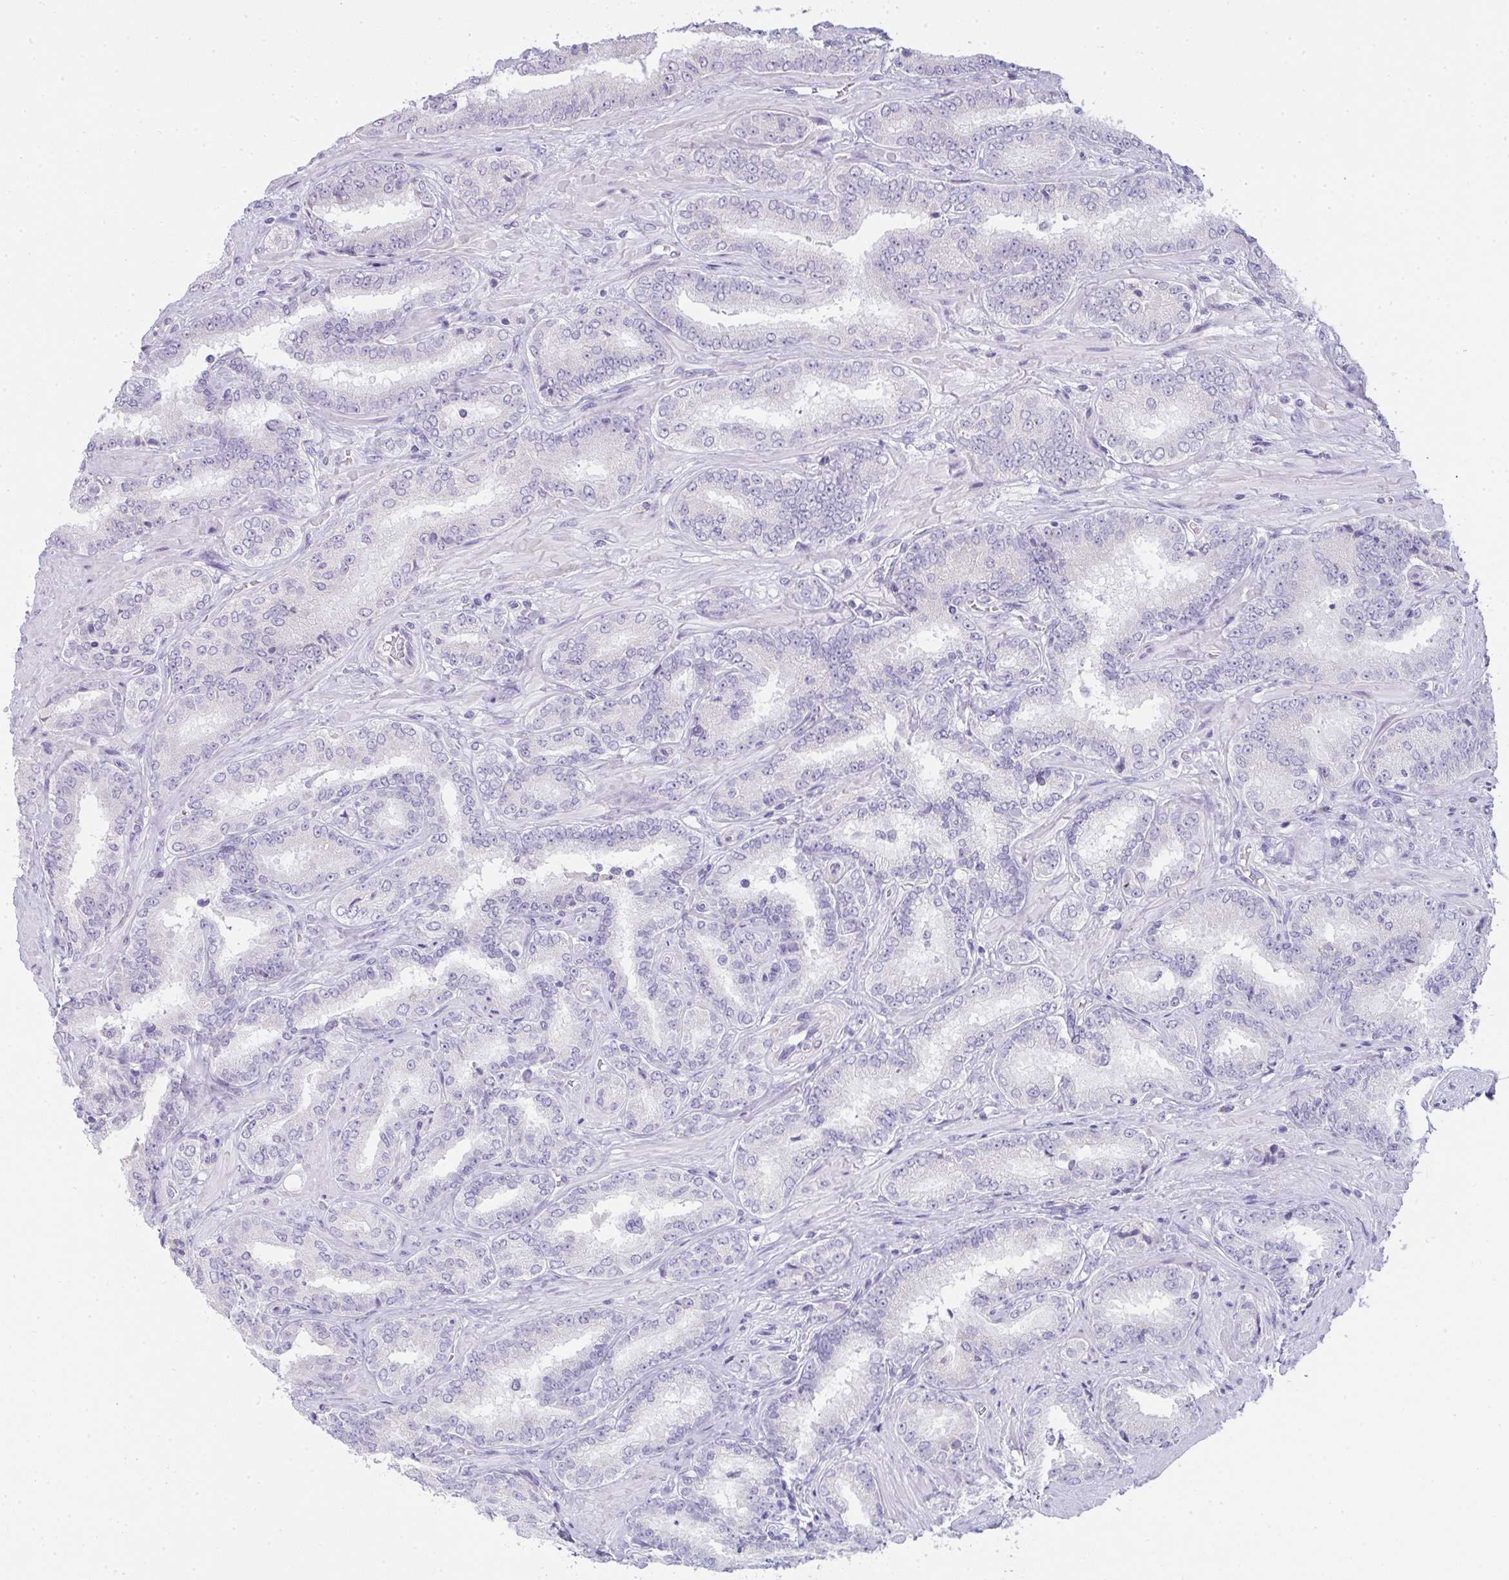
{"staining": {"intensity": "negative", "quantity": "none", "location": "none"}, "tissue": "prostate cancer", "cell_type": "Tumor cells", "image_type": "cancer", "snomed": [{"axis": "morphology", "description": "Adenocarcinoma, High grade"}, {"axis": "topography", "description": "Prostate"}], "caption": "This is a histopathology image of IHC staining of prostate adenocarcinoma (high-grade), which shows no staining in tumor cells.", "gene": "COX7B", "patient": {"sex": "male", "age": 72}}